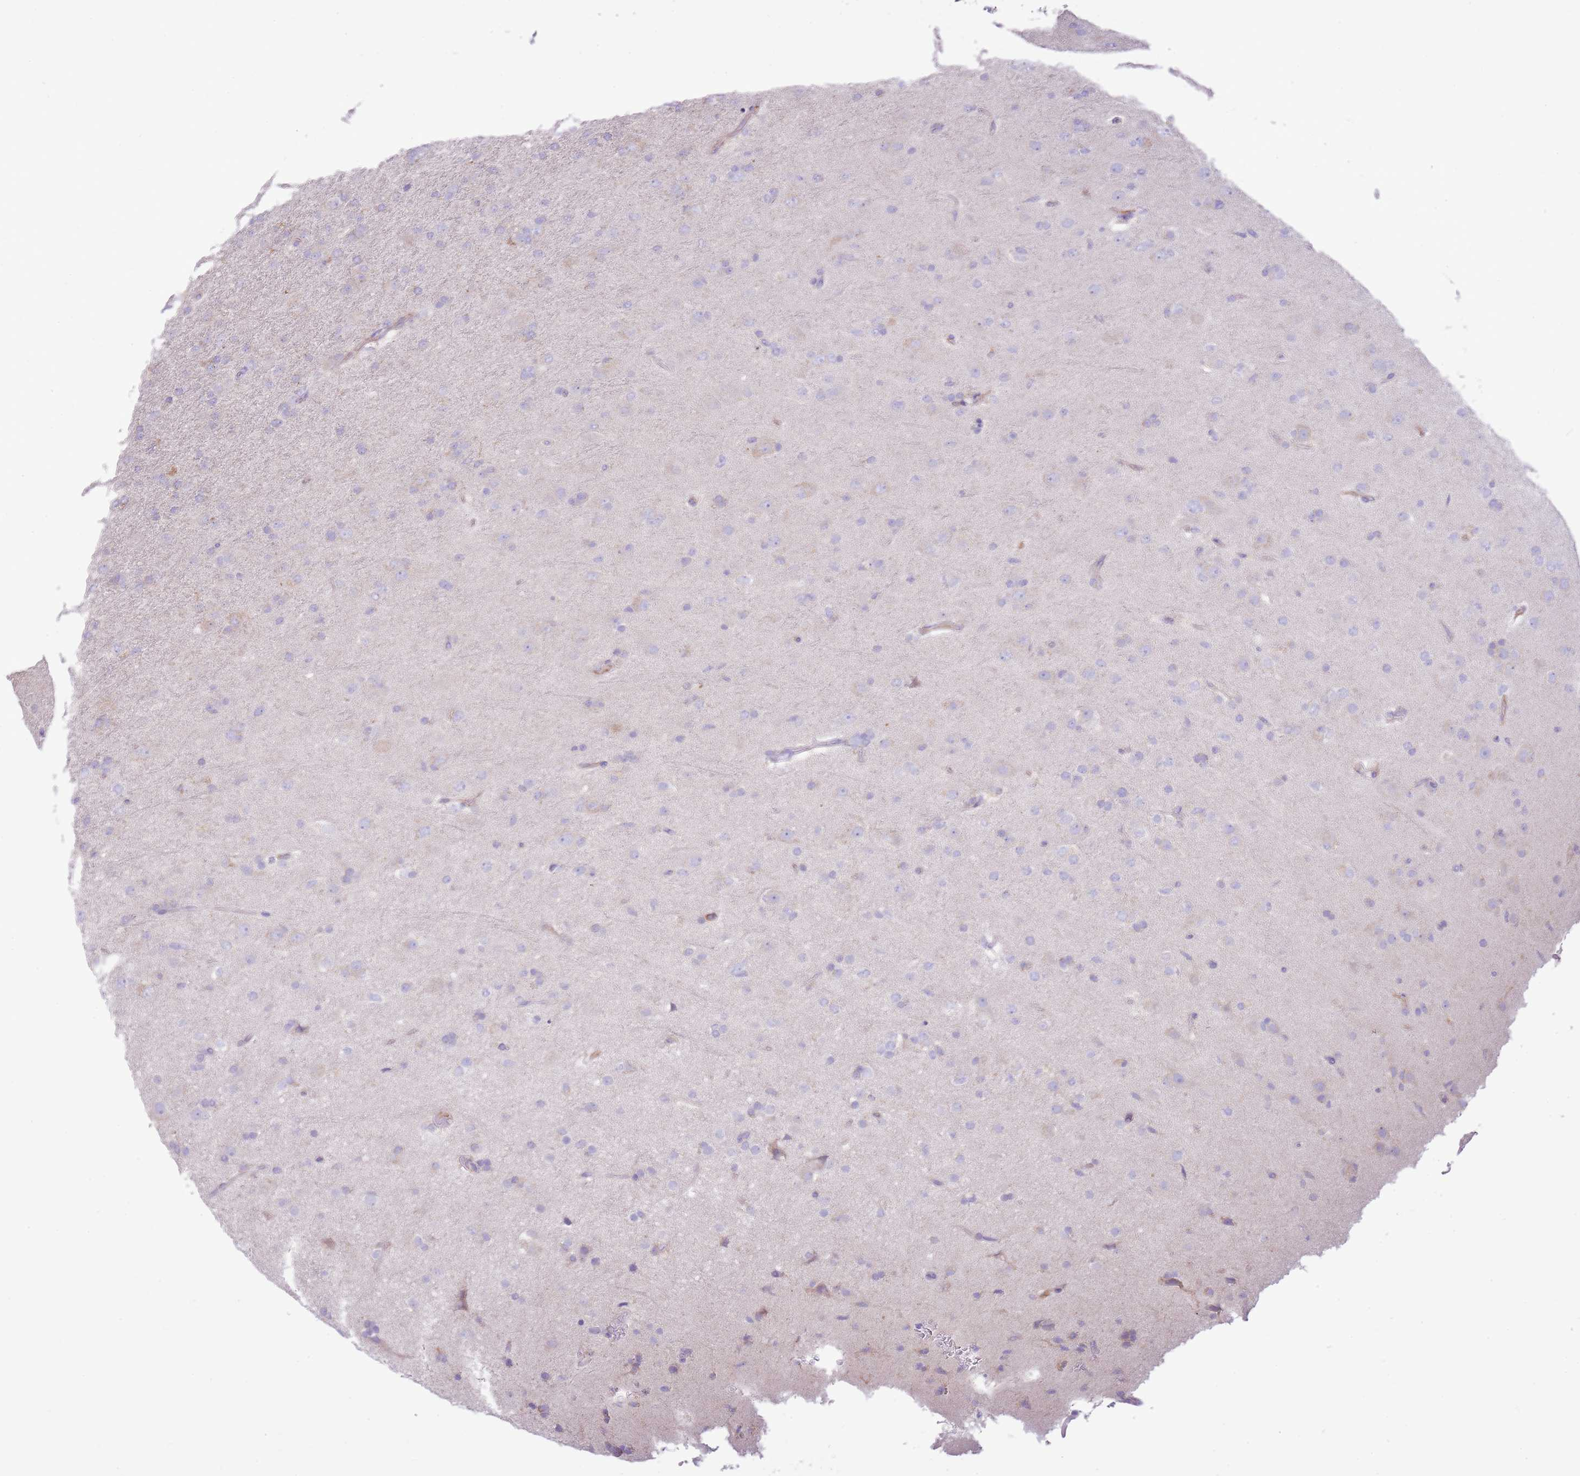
{"staining": {"intensity": "negative", "quantity": "none", "location": "none"}, "tissue": "glioma", "cell_type": "Tumor cells", "image_type": "cancer", "snomed": [{"axis": "morphology", "description": "Glioma, malignant, Low grade"}, {"axis": "topography", "description": "Brain"}], "caption": "Immunohistochemistry of glioma exhibits no positivity in tumor cells. (DAB (3,3'-diaminobenzidine) immunohistochemistry visualized using brightfield microscopy, high magnification).", "gene": "OAZ2", "patient": {"sex": "male", "age": 65}}